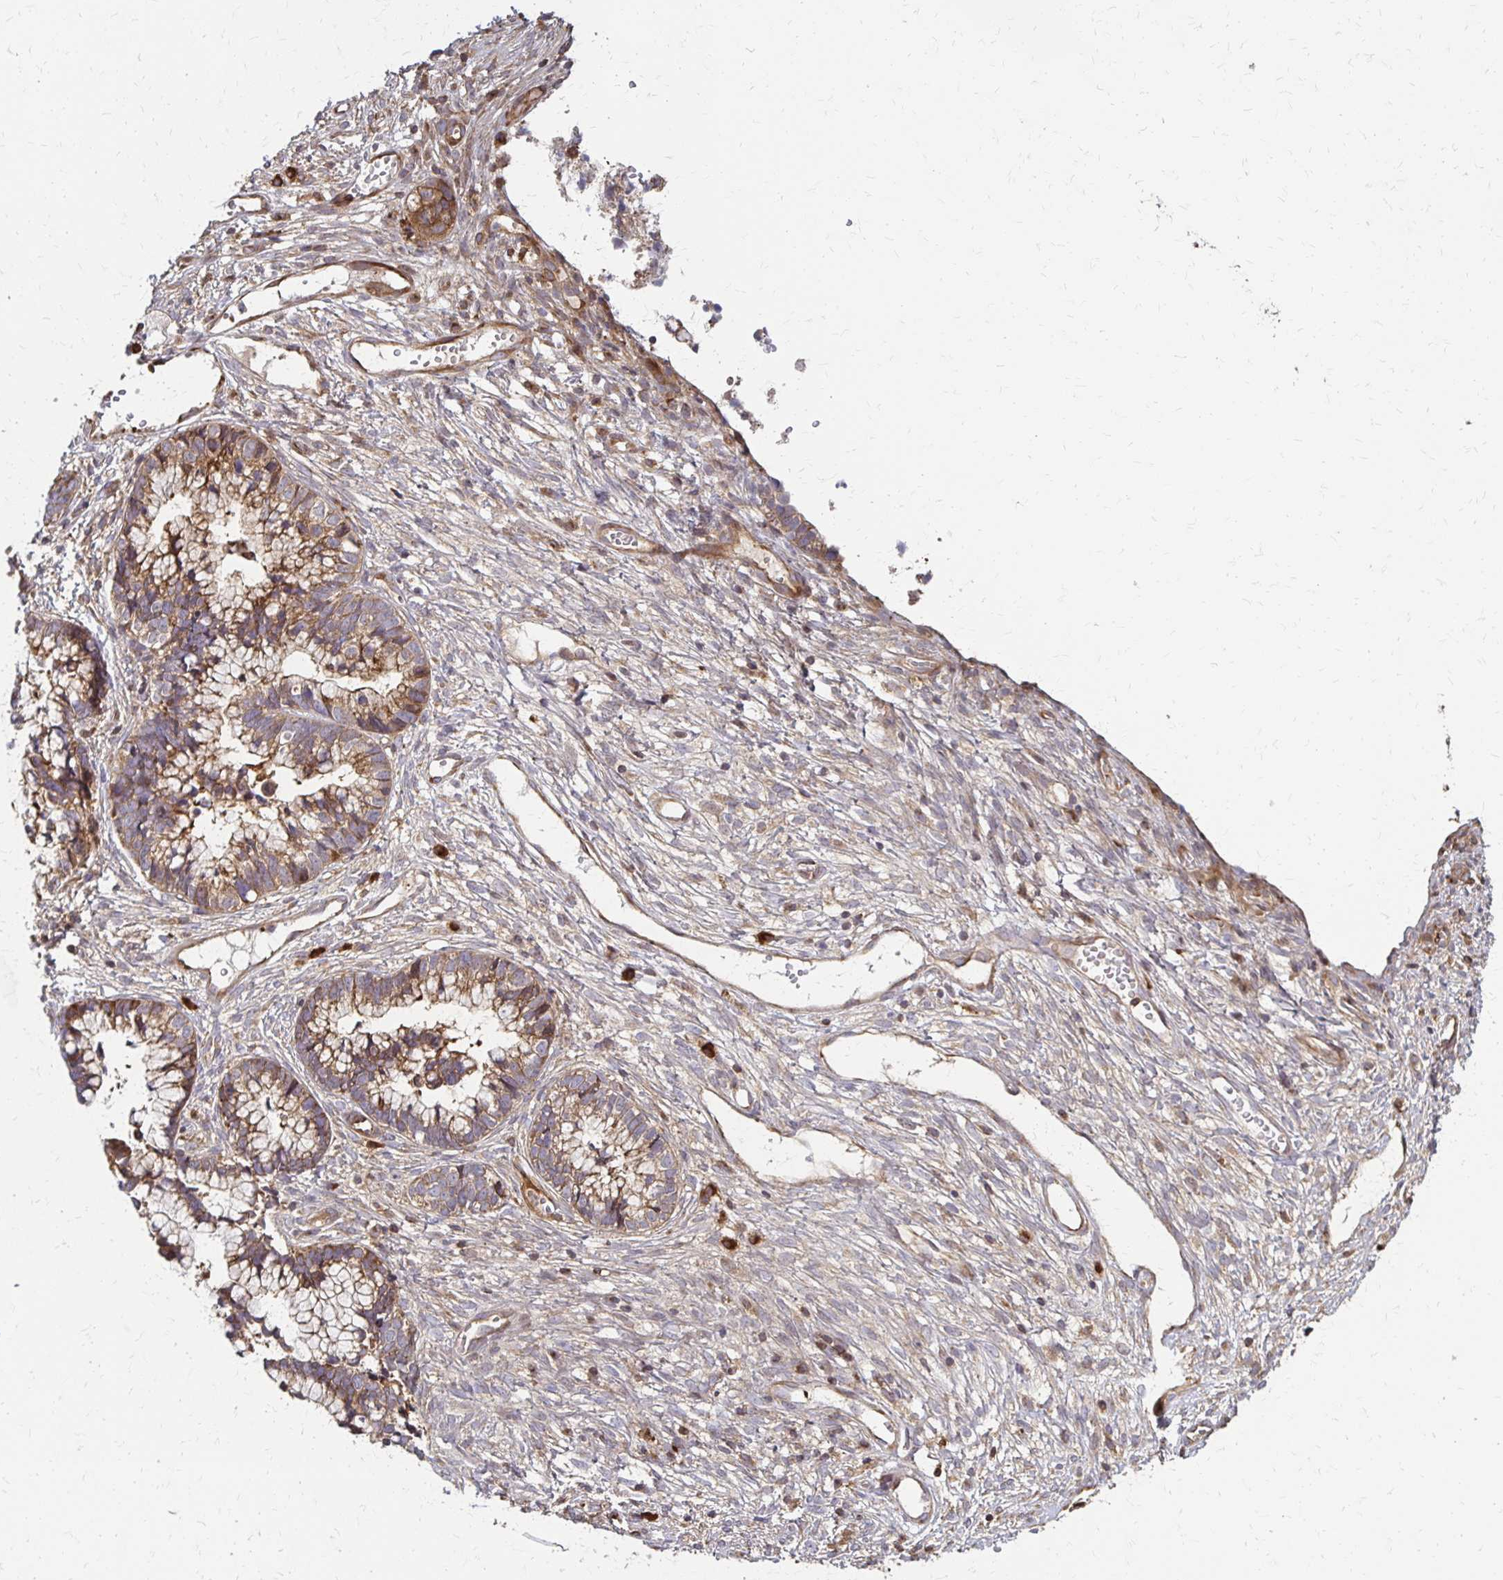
{"staining": {"intensity": "moderate", "quantity": ">75%", "location": "cytoplasmic/membranous"}, "tissue": "cervical cancer", "cell_type": "Tumor cells", "image_type": "cancer", "snomed": [{"axis": "morphology", "description": "Adenocarcinoma, NOS"}, {"axis": "topography", "description": "Cervix"}], "caption": "Immunohistochemistry (IHC) photomicrograph of neoplastic tissue: adenocarcinoma (cervical) stained using IHC displays medium levels of moderate protein expression localized specifically in the cytoplasmic/membranous of tumor cells, appearing as a cytoplasmic/membranous brown color.", "gene": "EEF2", "patient": {"sex": "female", "age": 44}}